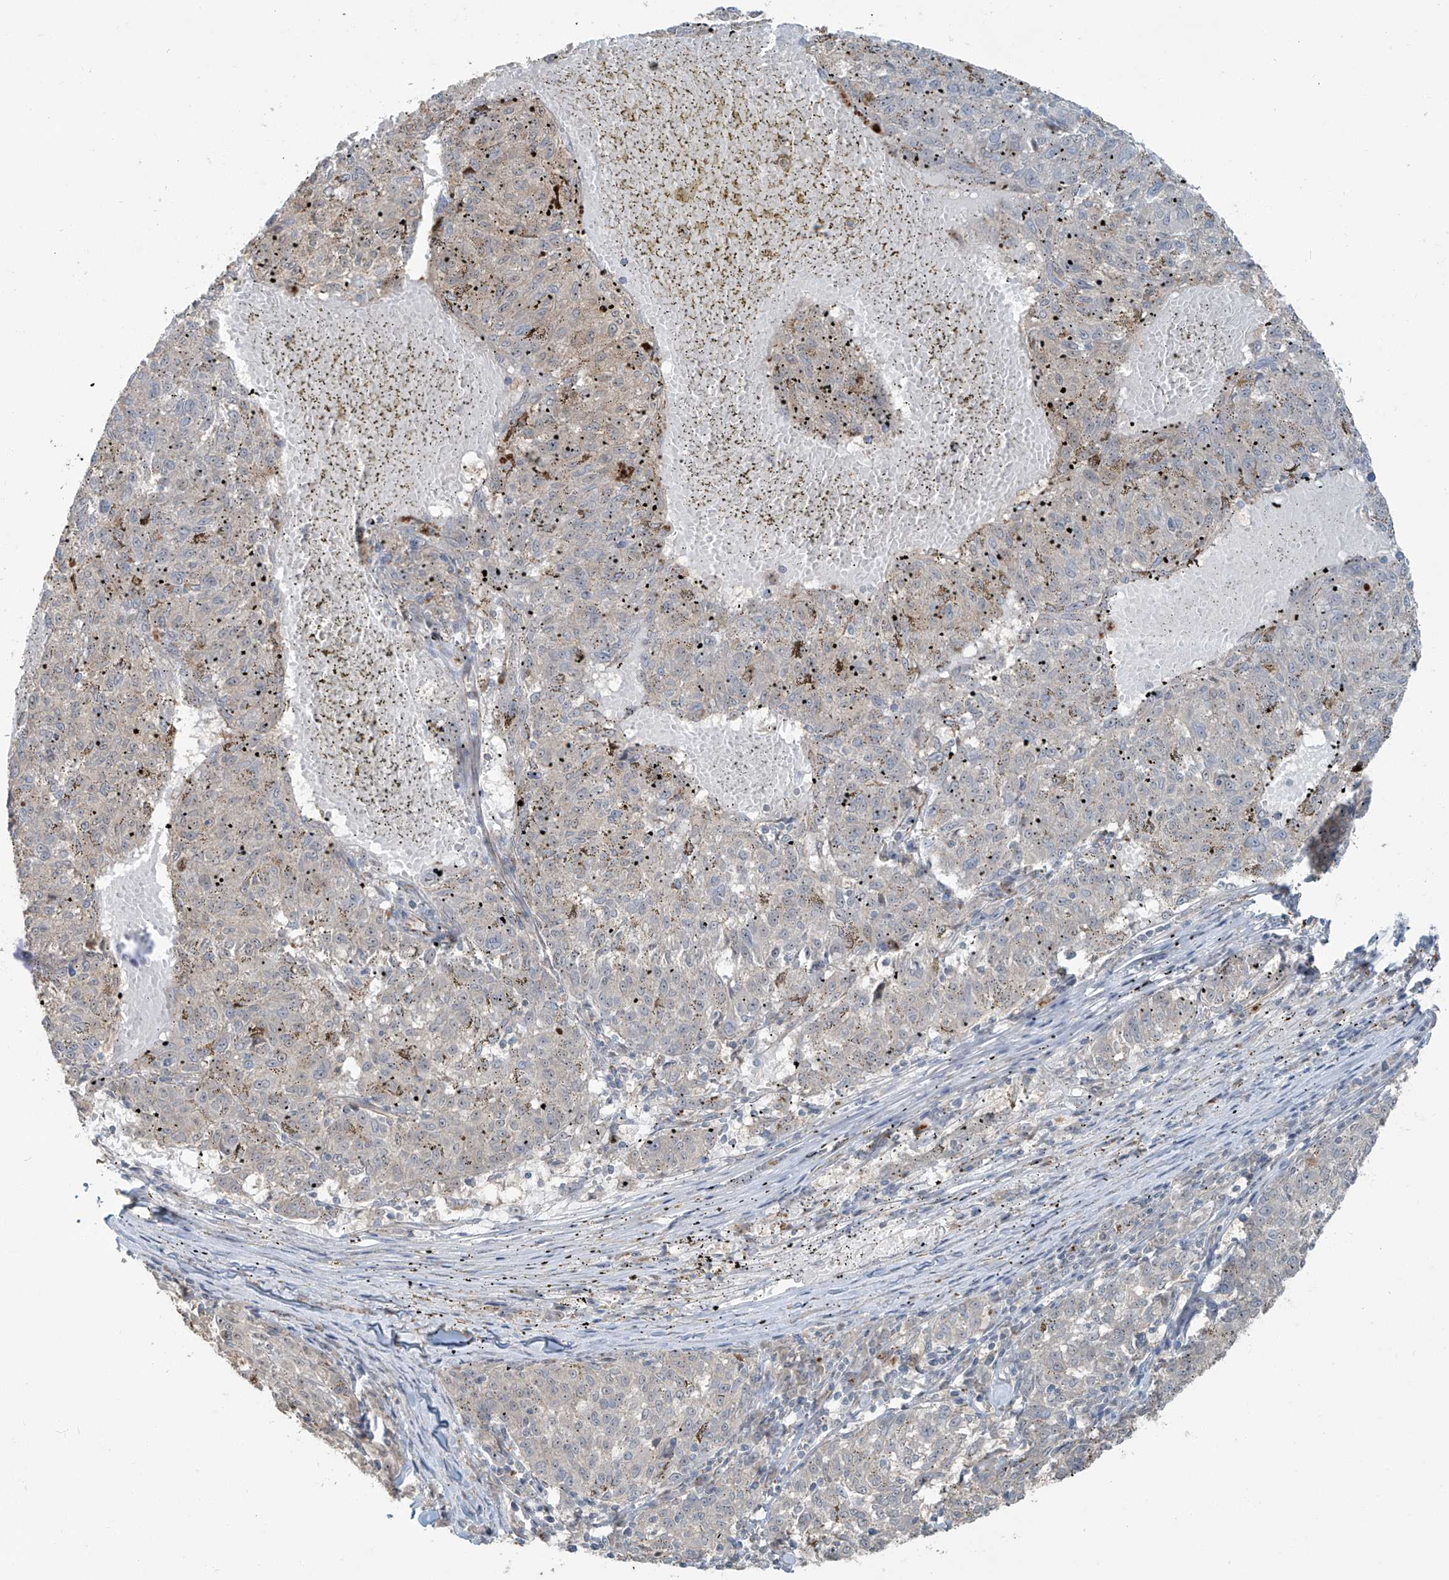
{"staining": {"intensity": "negative", "quantity": "none", "location": "none"}, "tissue": "melanoma", "cell_type": "Tumor cells", "image_type": "cancer", "snomed": [{"axis": "morphology", "description": "Malignant melanoma, NOS"}, {"axis": "topography", "description": "Skin"}], "caption": "Tumor cells are negative for brown protein staining in melanoma. (IHC, brightfield microscopy, high magnification).", "gene": "ZNF16", "patient": {"sex": "female", "age": 72}}